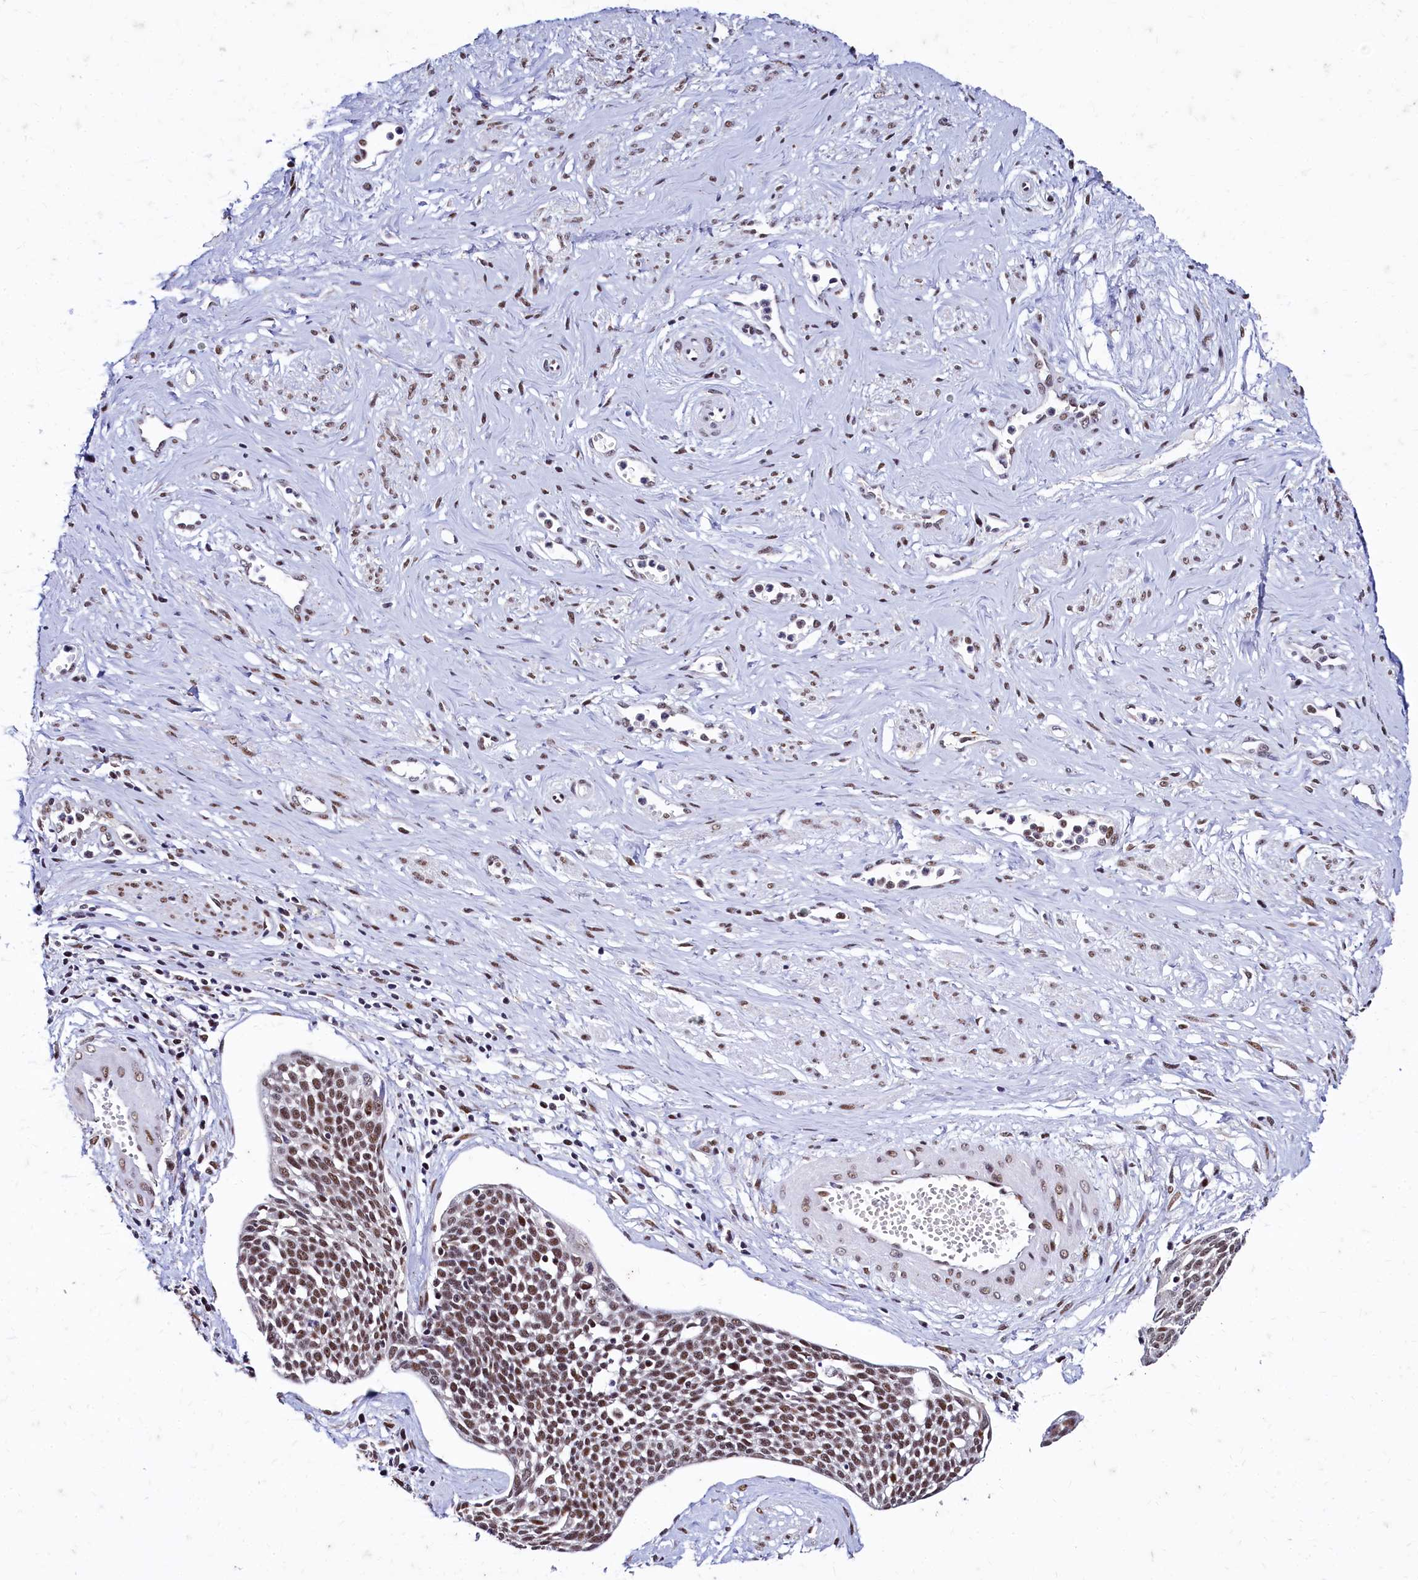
{"staining": {"intensity": "moderate", "quantity": ">75%", "location": "nuclear"}, "tissue": "cervical cancer", "cell_type": "Tumor cells", "image_type": "cancer", "snomed": [{"axis": "morphology", "description": "Squamous cell carcinoma, NOS"}, {"axis": "topography", "description": "Cervix"}], "caption": "Cervical cancer (squamous cell carcinoma) was stained to show a protein in brown. There is medium levels of moderate nuclear staining in about >75% of tumor cells.", "gene": "CPSF7", "patient": {"sex": "female", "age": 34}}